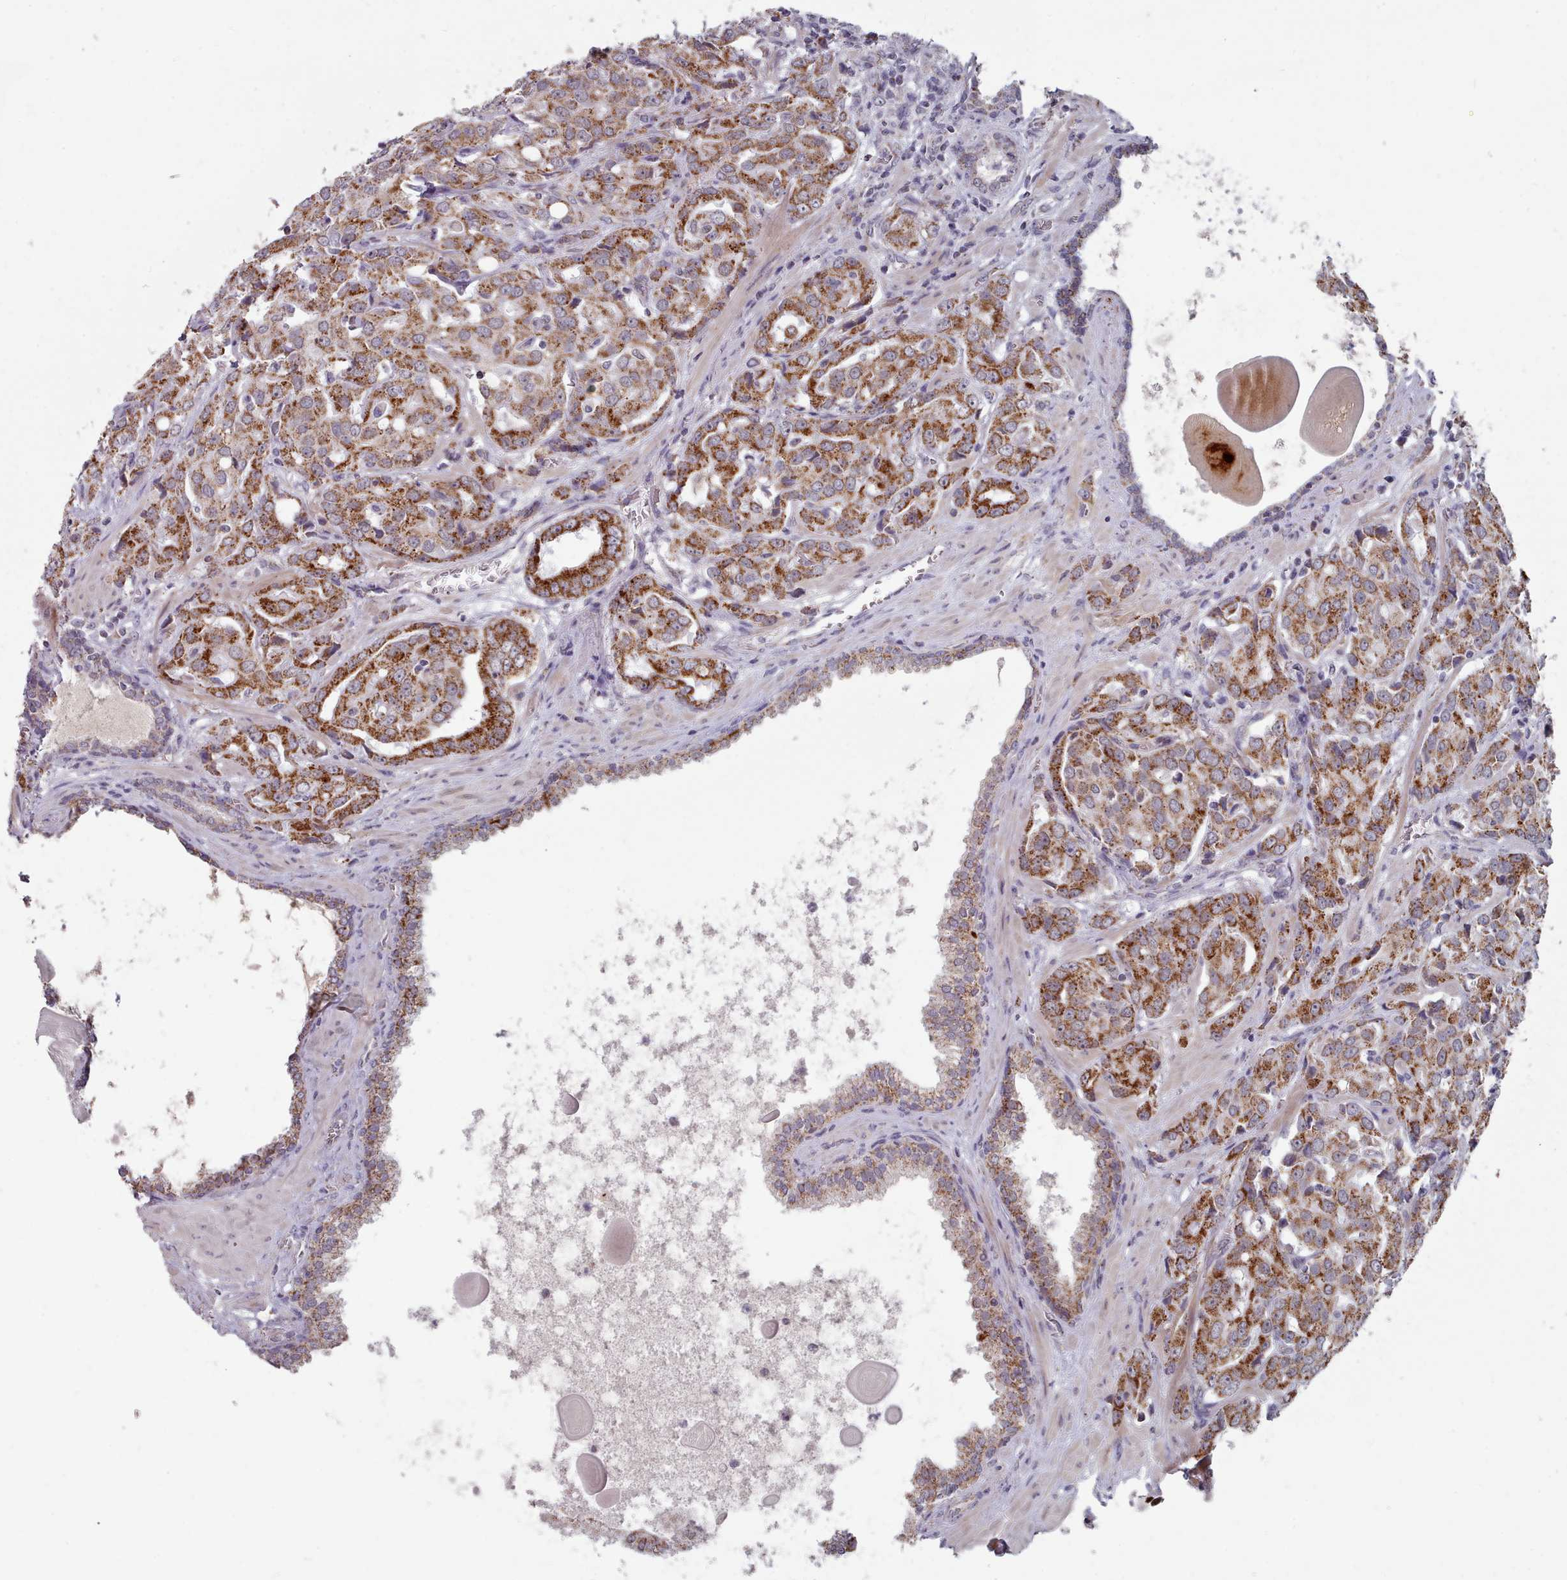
{"staining": {"intensity": "strong", "quantity": ">75%", "location": "cytoplasmic/membranous"}, "tissue": "prostate cancer", "cell_type": "Tumor cells", "image_type": "cancer", "snomed": [{"axis": "morphology", "description": "Adenocarcinoma, High grade"}, {"axis": "topography", "description": "Prostate"}], "caption": "This is an image of IHC staining of prostate cancer (adenocarcinoma (high-grade)), which shows strong staining in the cytoplasmic/membranous of tumor cells.", "gene": "TRARG1", "patient": {"sex": "male", "age": 68}}